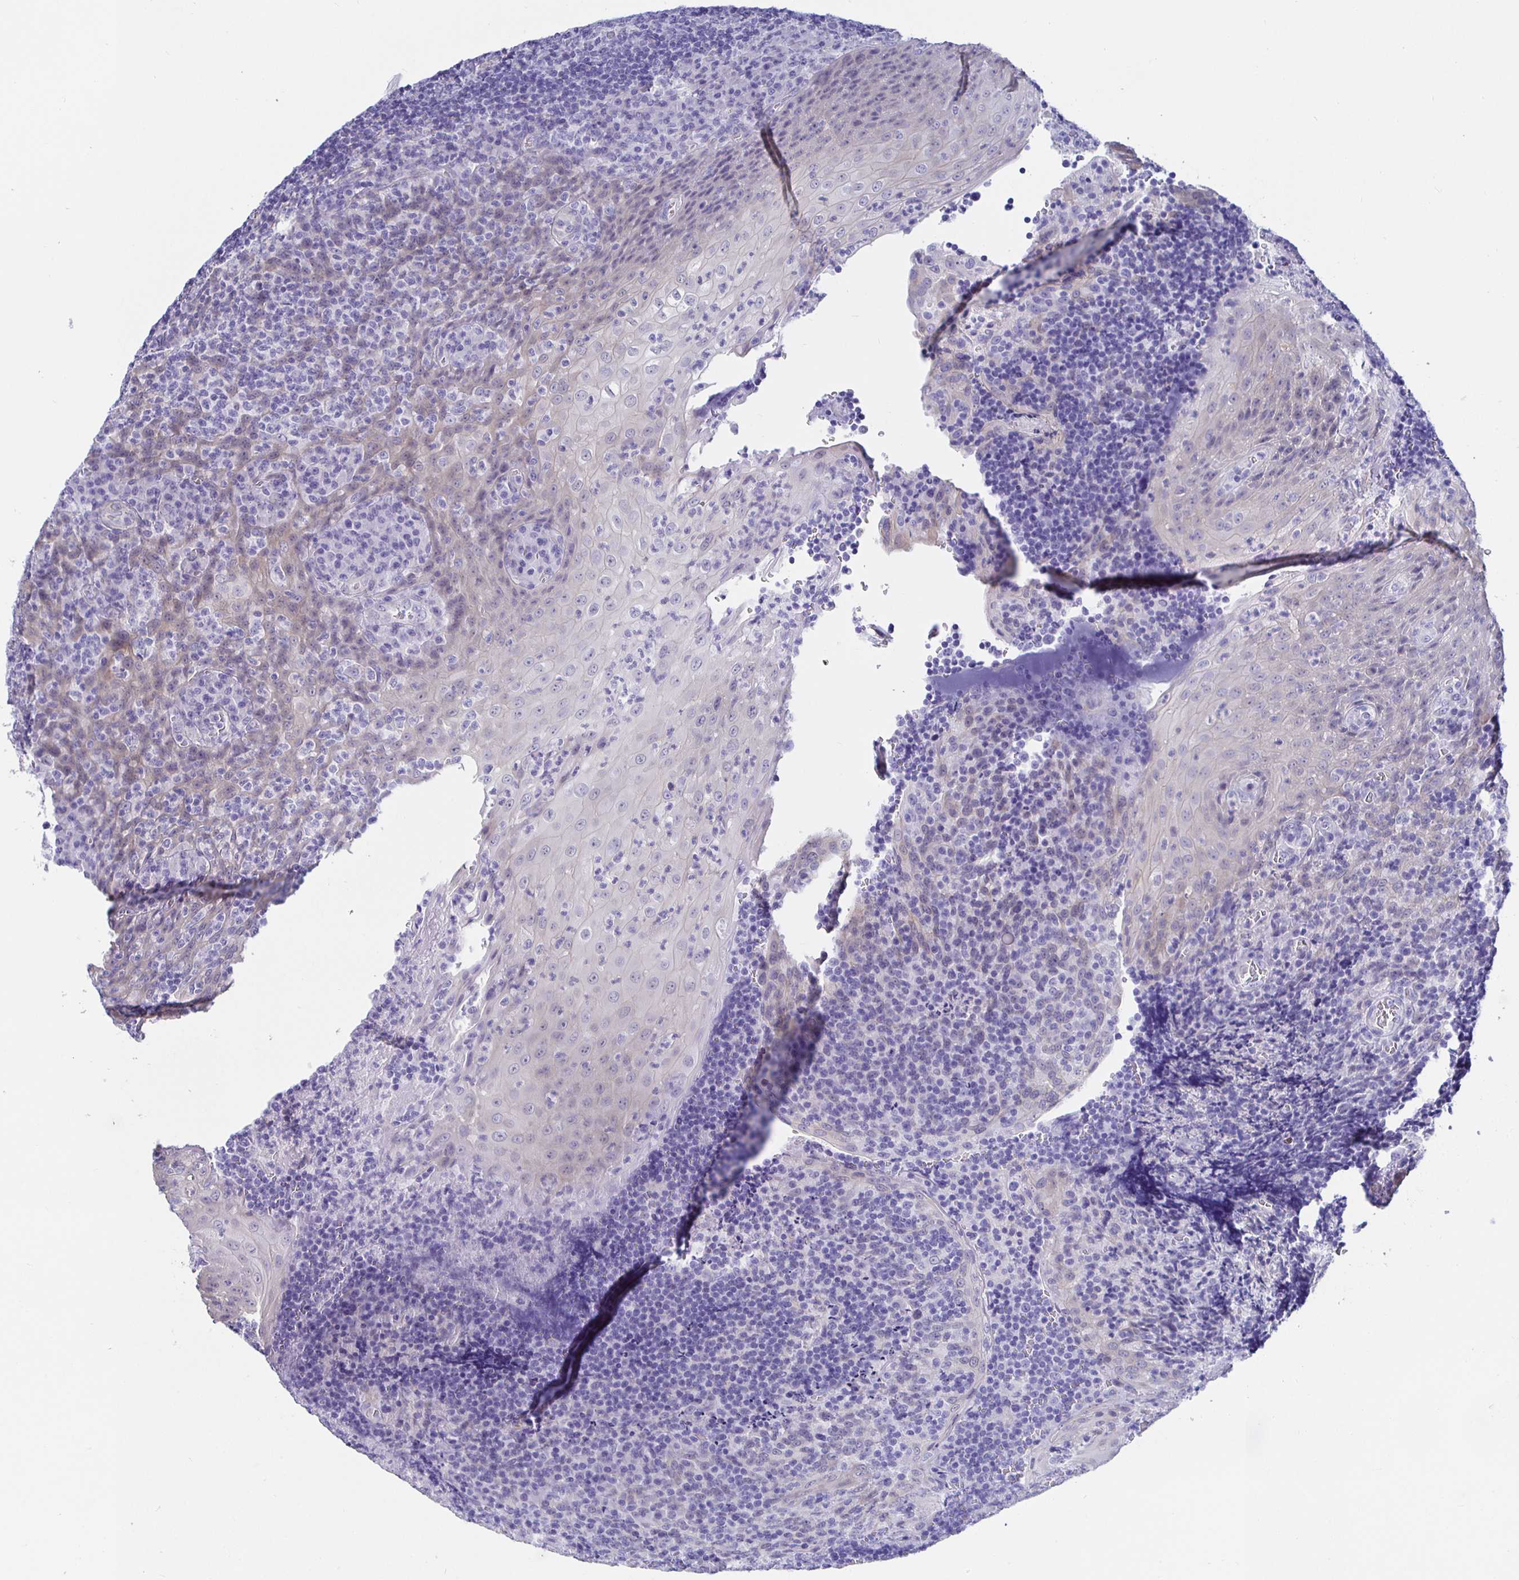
{"staining": {"intensity": "negative", "quantity": "none", "location": "none"}, "tissue": "tonsil", "cell_type": "Non-germinal center cells", "image_type": "normal", "snomed": [{"axis": "morphology", "description": "Normal tissue, NOS"}, {"axis": "topography", "description": "Tonsil"}], "caption": "This is a photomicrograph of immunohistochemistry staining of benign tonsil, which shows no expression in non-germinal center cells. (Brightfield microscopy of DAB IHC at high magnification).", "gene": "HSPA4L", "patient": {"sex": "male", "age": 17}}